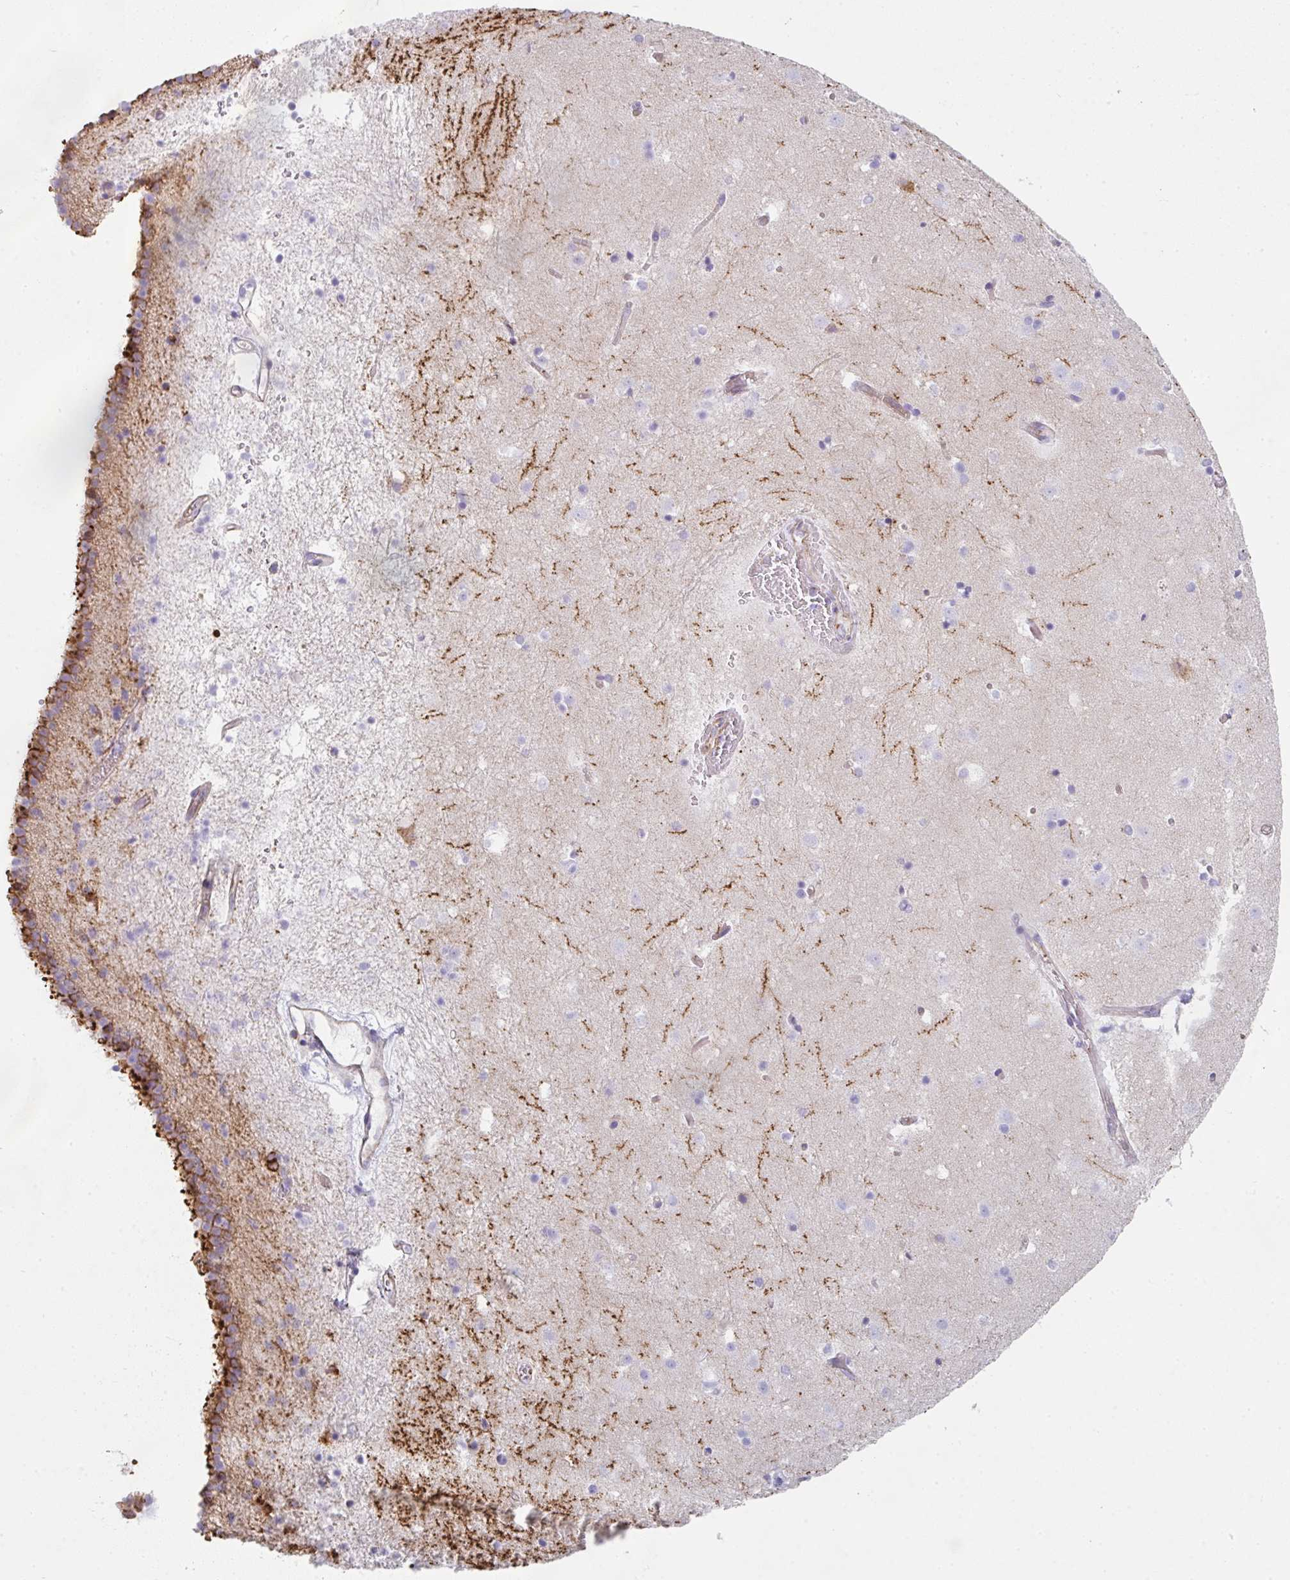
{"staining": {"intensity": "negative", "quantity": "none", "location": "none"}, "tissue": "caudate", "cell_type": "Glial cells", "image_type": "normal", "snomed": [{"axis": "morphology", "description": "Normal tissue, NOS"}, {"axis": "topography", "description": "Lateral ventricle wall"}], "caption": "This is a image of IHC staining of normal caudate, which shows no staining in glial cells.", "gene": "DBN1", "patient": {"sex": "male", "age": 37}}